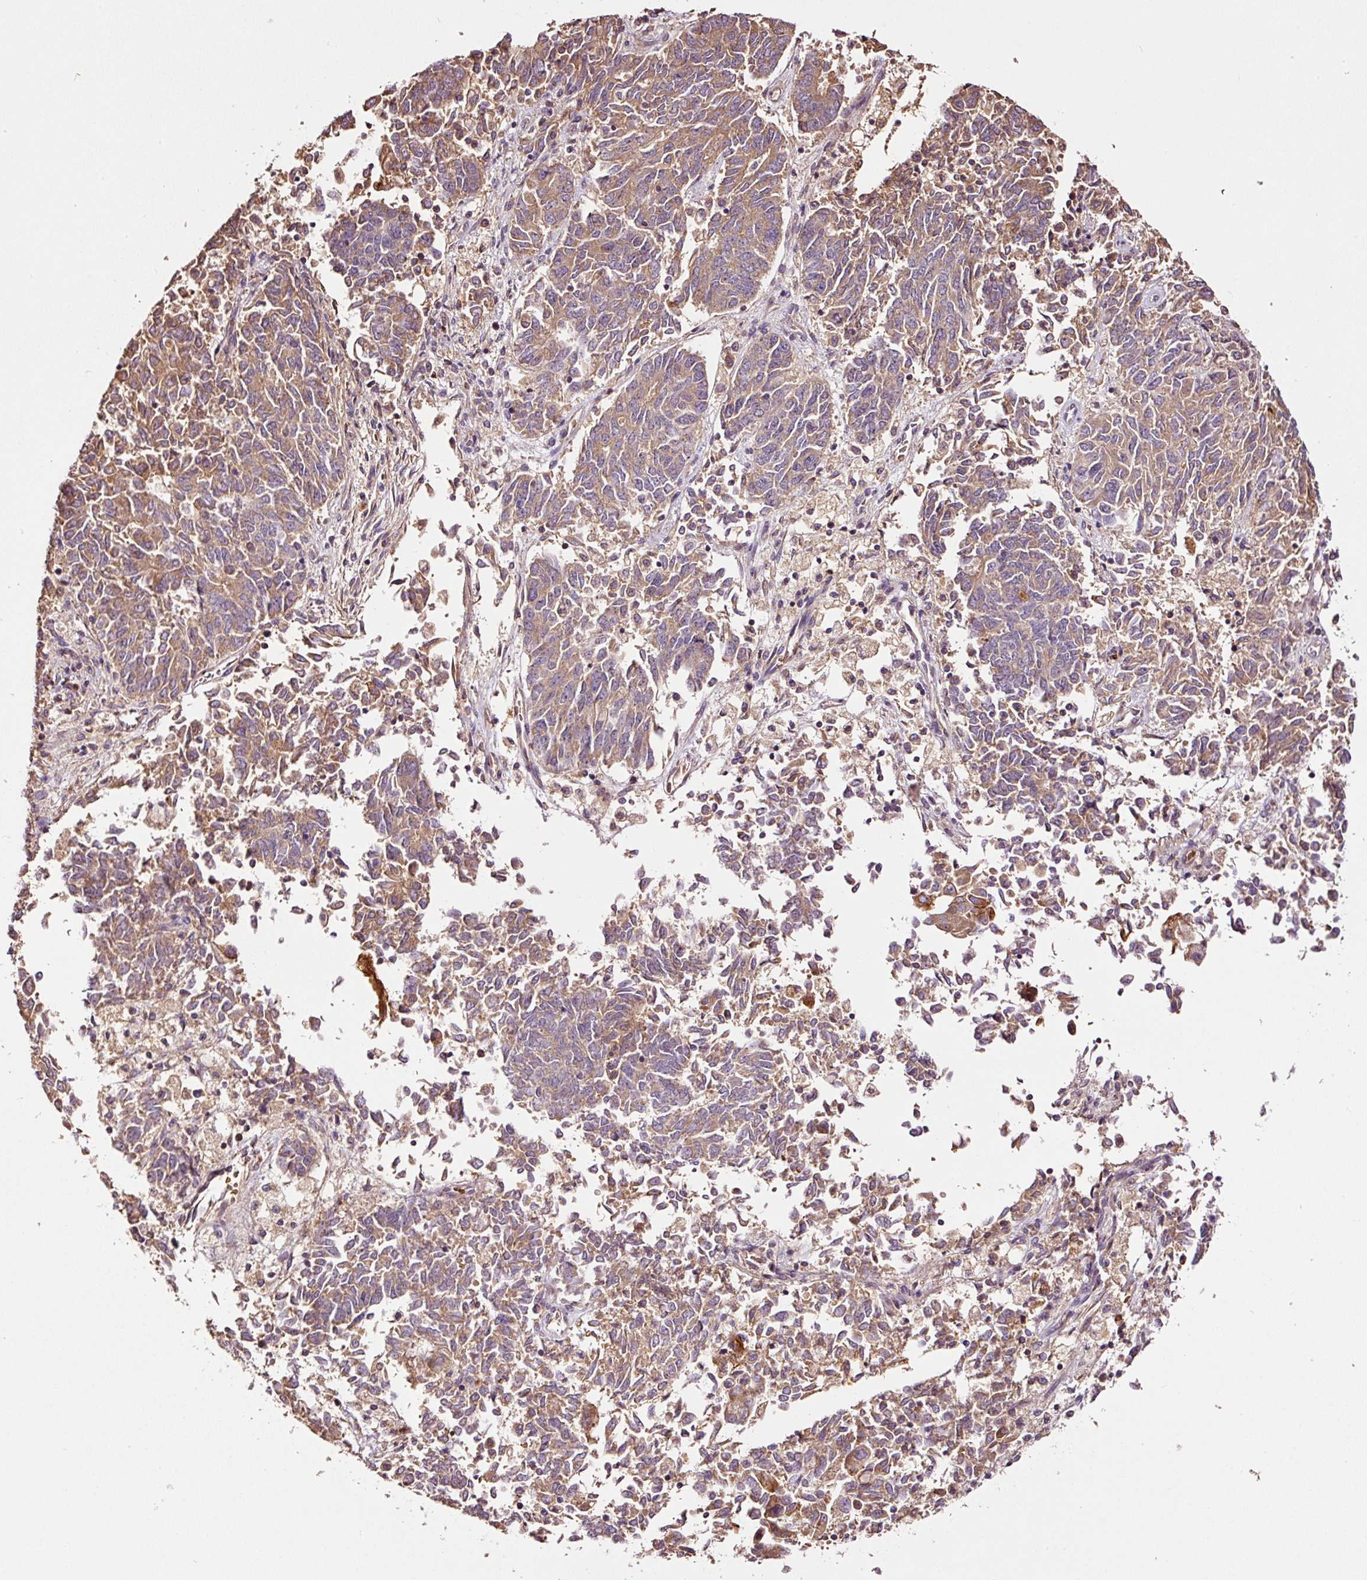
{"staining": {"intensity": "moderate", "quantity": ">75%", "location": "cytoplasmic/membranous"}, "tissue": "endometrial cancer", "cell_type": "Tumor cells", "image_type": "cancer", "snomed": [{"axis": "morphology", "description": "Adenocarcinoma, NOS"}, {"axis": "topography", "description": "Endometrium"}], "caption": "A micrograph of human endometrial cancer (adenocarcinoma) stained for a protein shows moderate cytoplasmic/membranous brown staining in tumor cells. The staining was performed using DAB (3,3'-diaminobenzidine) to visualize the protein expression in brown, while the nuclei were stained in blue with hematoxylin (Magnification: 20x).", "gene": "PGLYRP2", "patient": {"sex": "female", "age": 80}}